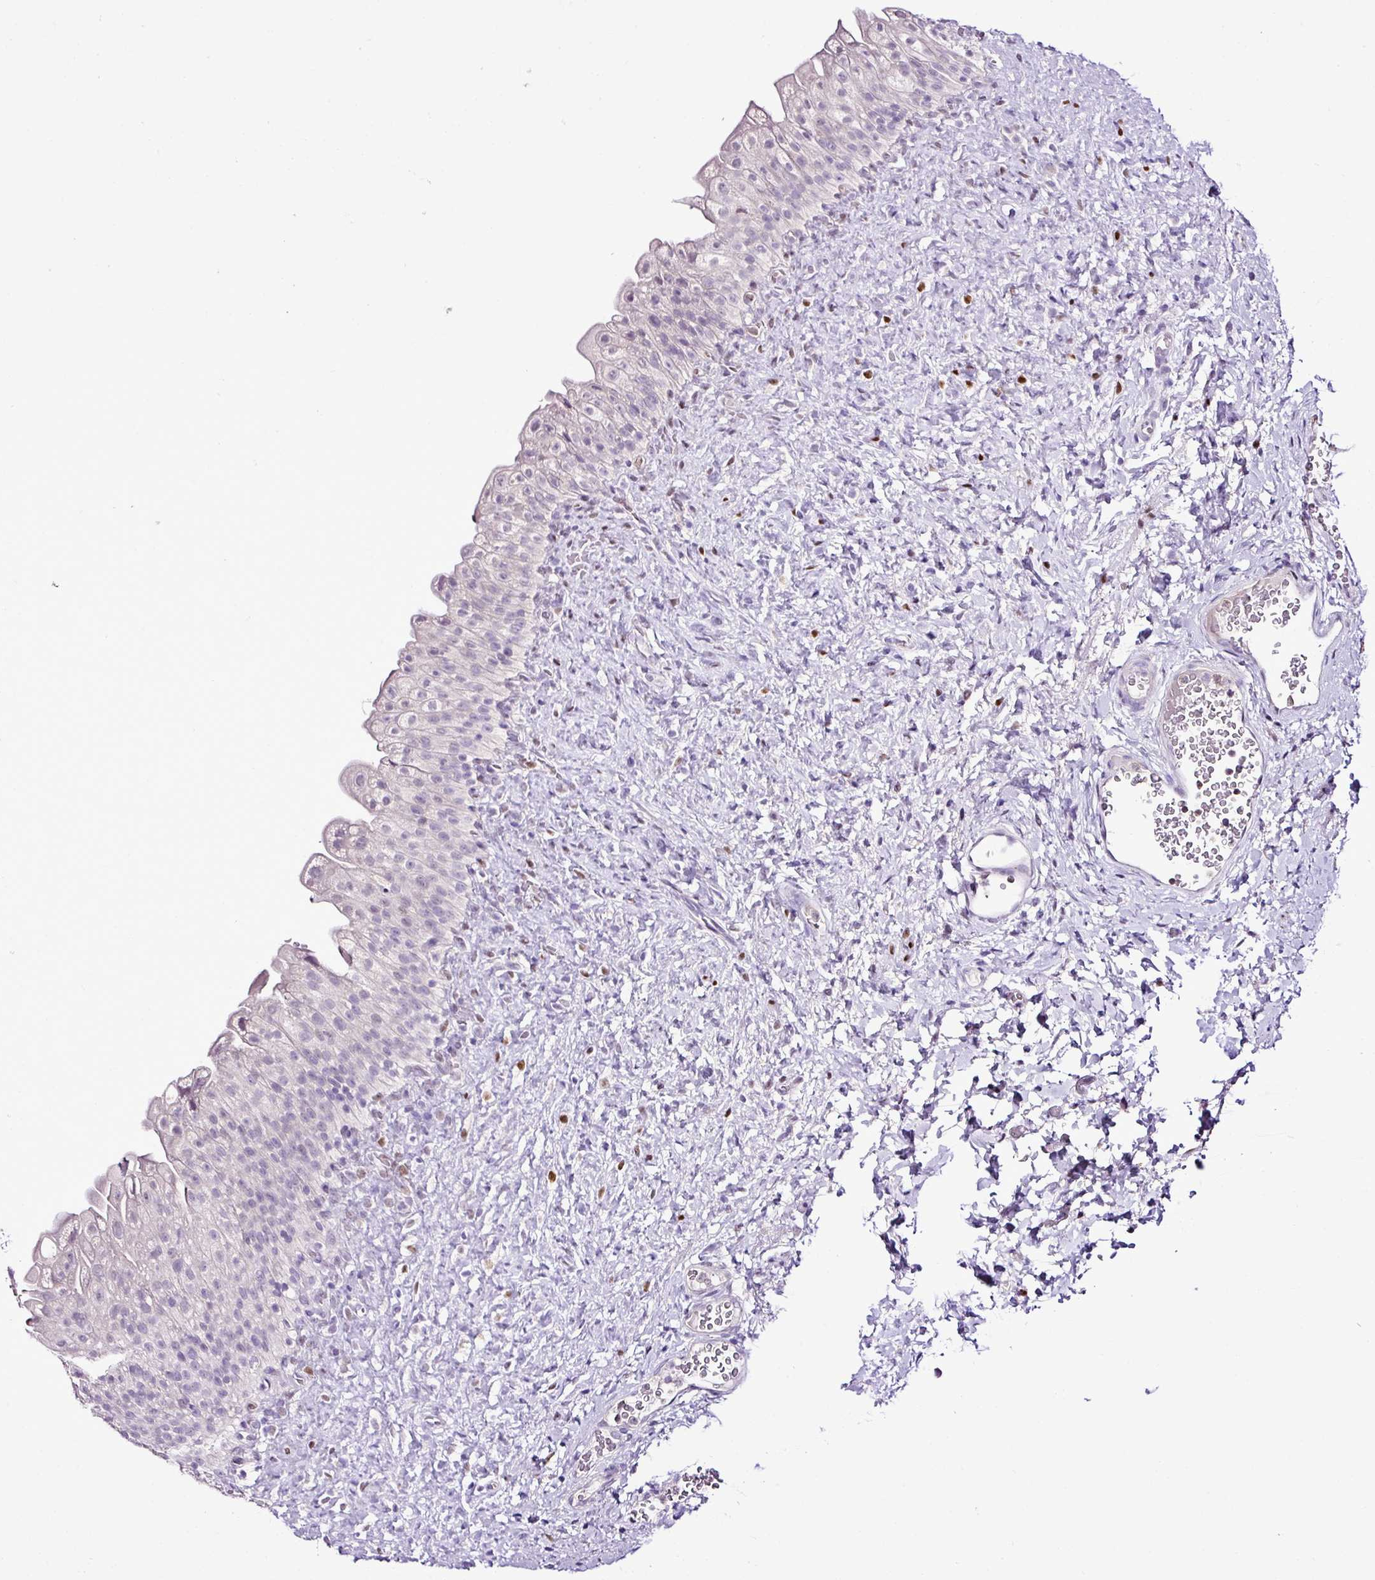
{"staining": {"intensity": "negative", "quantity": "none", "location": "none"}, "tissue": "urinary bladder", "cell_type": "Urothelial cells", "image_type": "normal", "snomed": [{"axis": "morphology", "description": "Normal tissue, NOS"}, {"axis": "topography", "description": "Urinary bladder"}], "caption": "Immunohistochemistry (IHC) of unremarkable human urinary bladder shows no expression in urothelial cells.", "gene": "ESR1", "patient": {"sex": "female", "age": 27}}